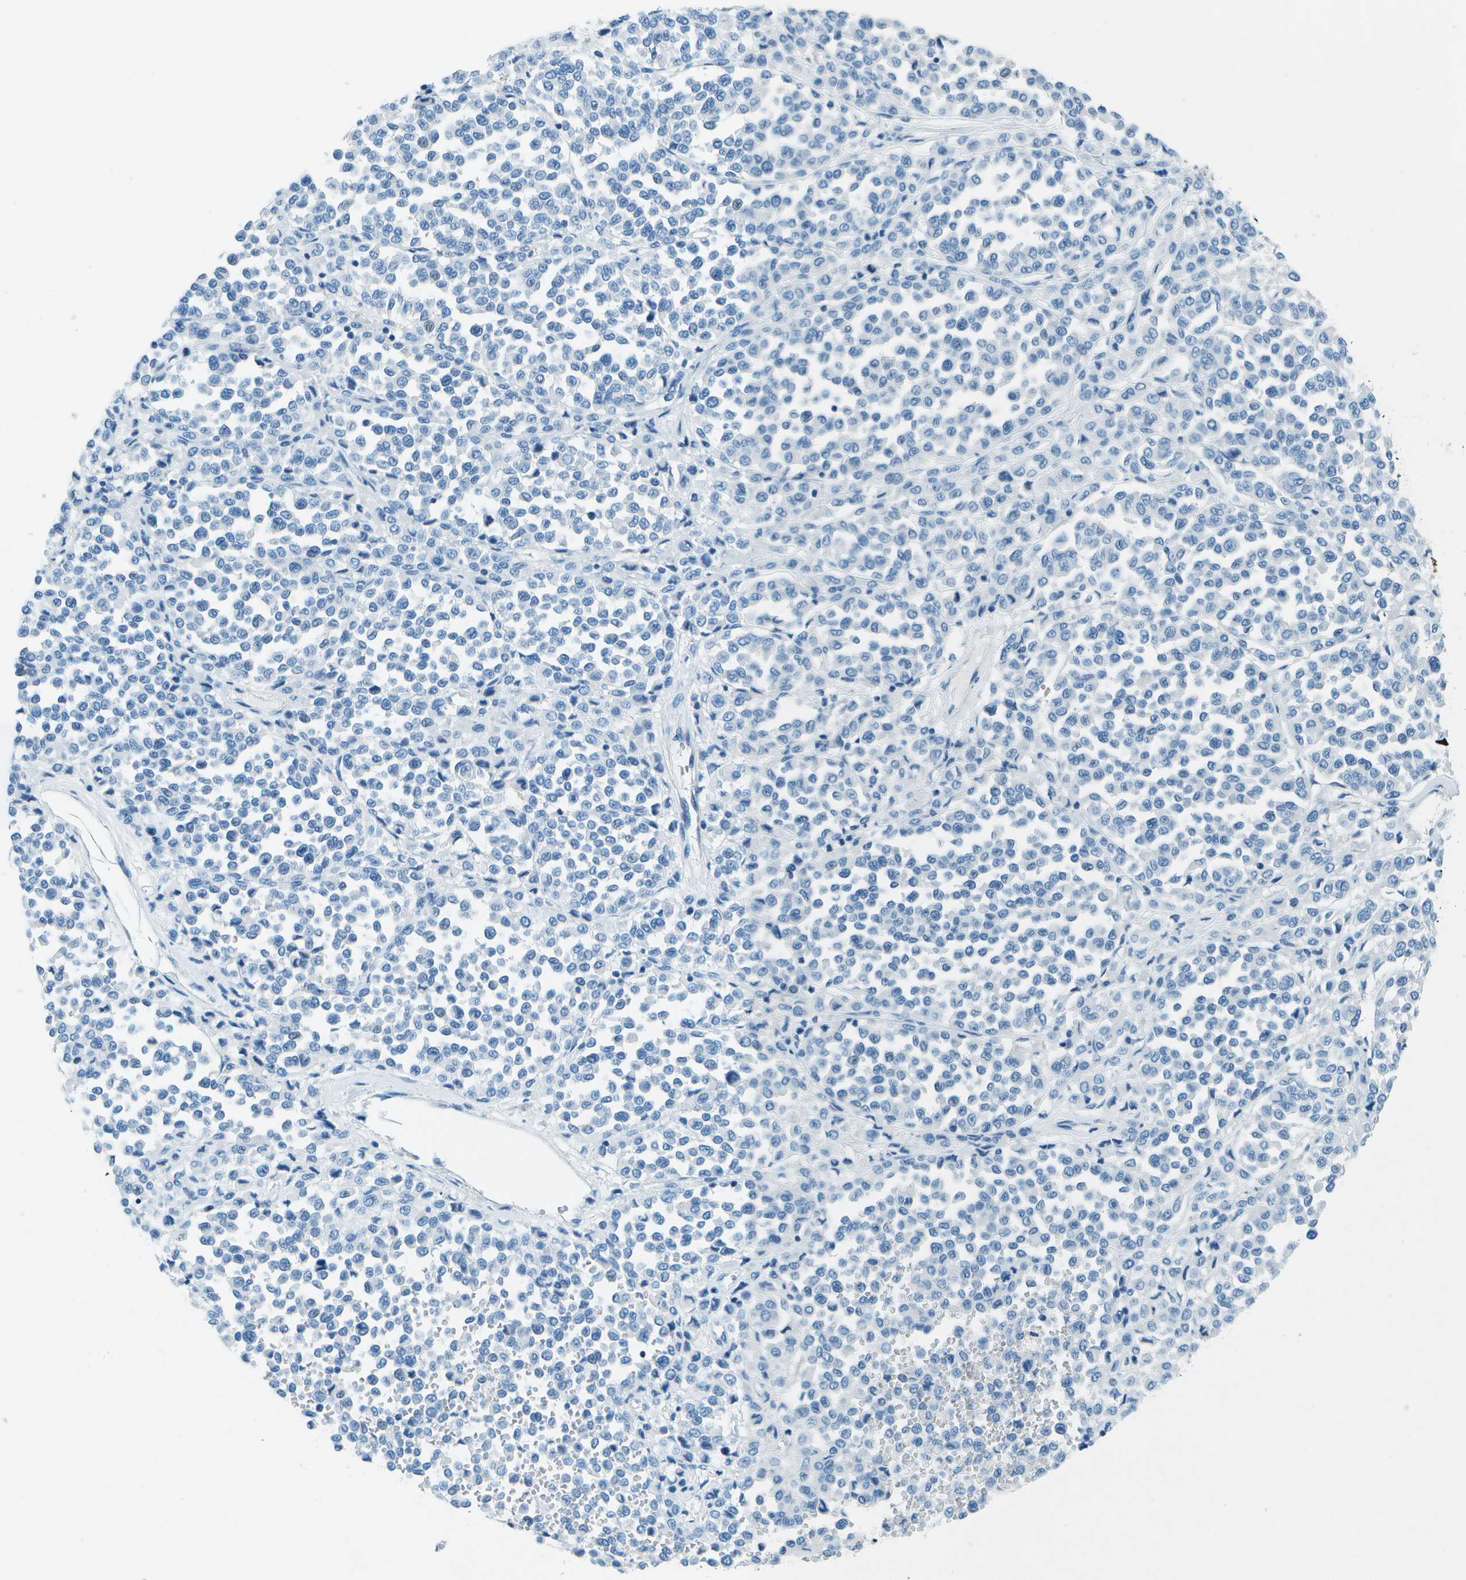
{"staining": {"intensity": "negative", "quantity": "none", "location": "none"}, "tissue": "melanoma", "cell_type": "Tumor cells", "image_type": "cancer", "snomed": [{"axis": "morphology", "description": "Malignant melanoma, Metastatic site"}, {"axis": "topography", "description": "Pancreas"}], "caption": "Immunohistochemistry photomicrograph of malignant melanoma (metastatic site) stained for a protein (brown), which exhibits no staining in tumor cells.", "gene": "SLC16A10", "patient": {"sex": "female", "age": 30}}